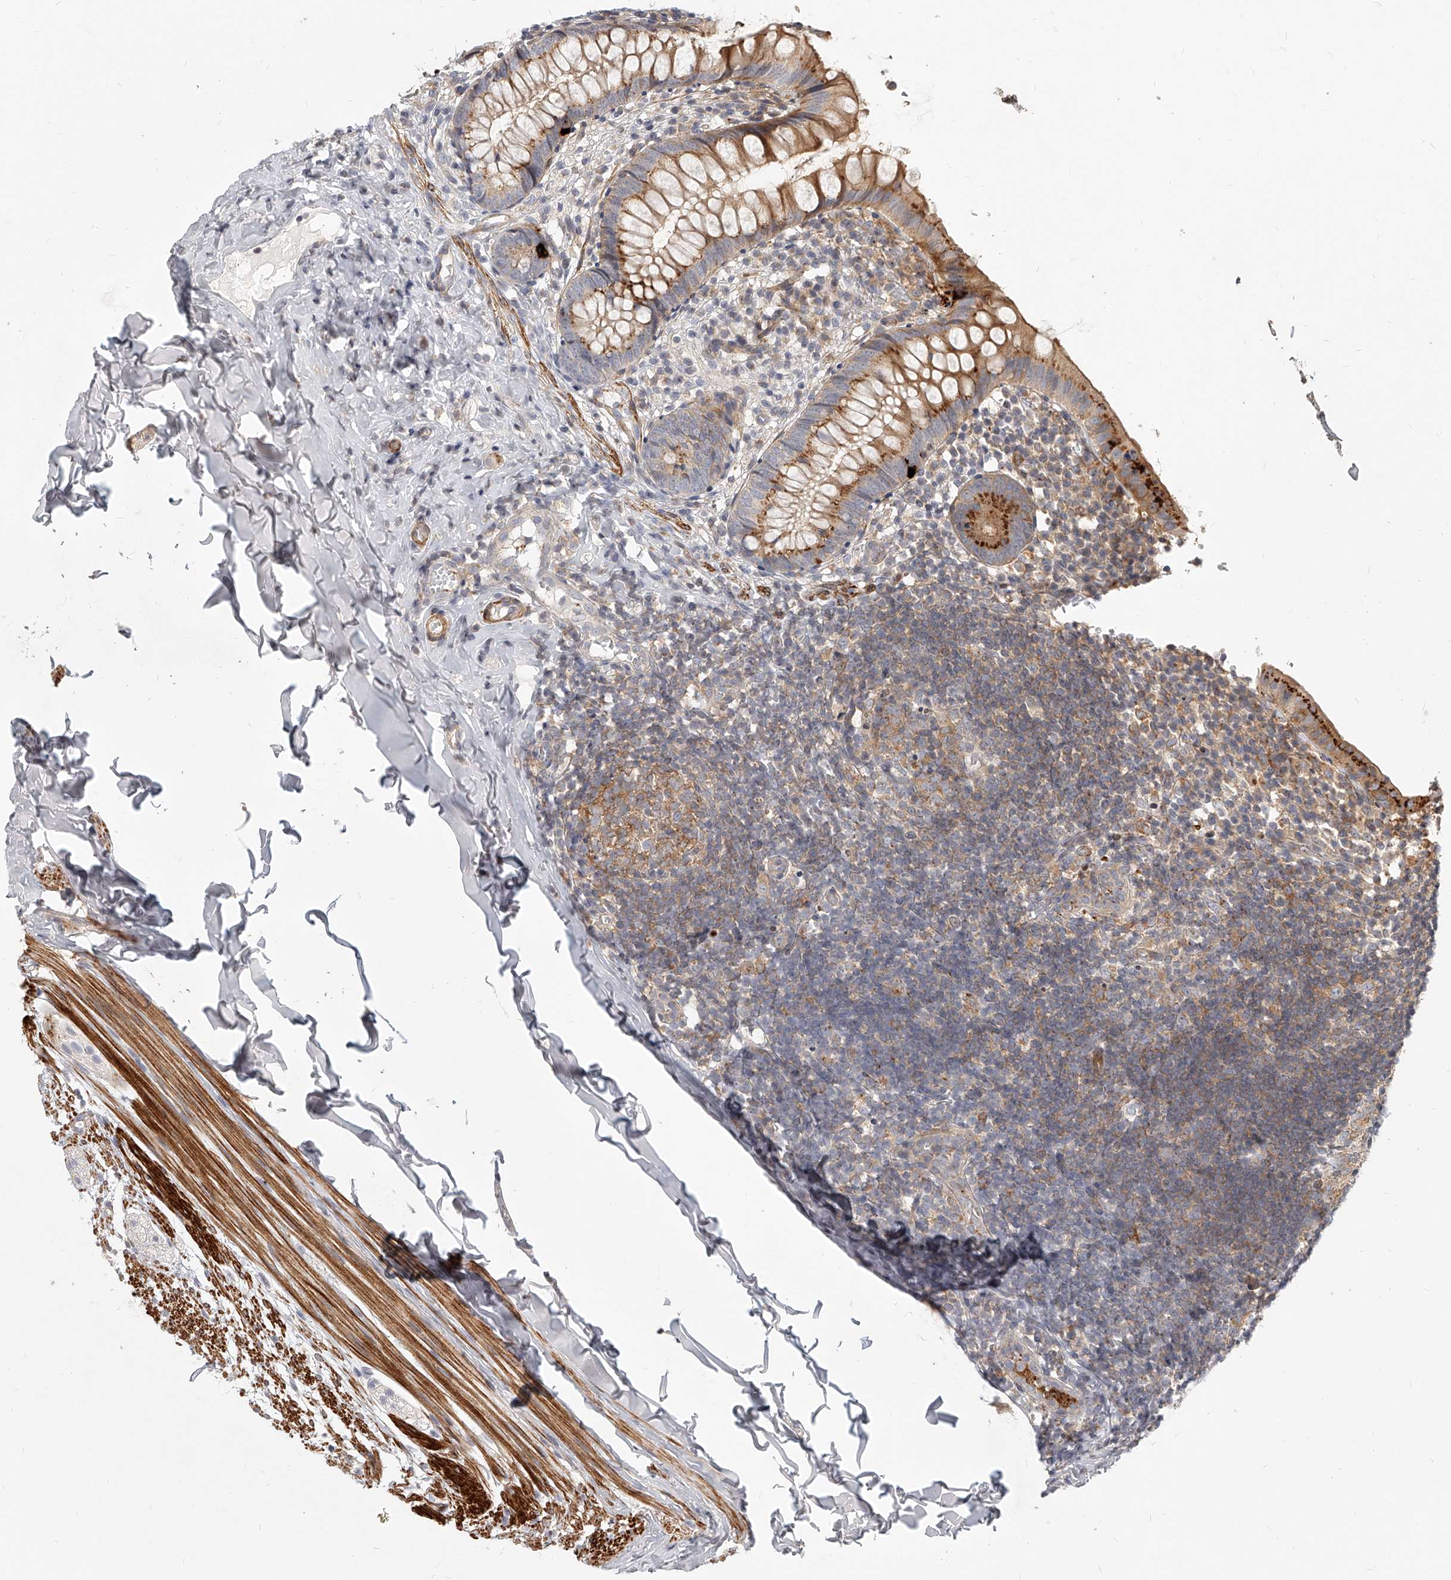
{"staining": {"intensity": "moderate", "quantity": ">75%", "location": "cytoplasmic/membranous"}, "tissue": "appendix", "cell_type": "Glandular cells", "image_type": "normal", "snomed": [{"axis": "morphology", "description": "Normal tissue, NOS"}, {"axis": "topography", "description": "Appendix"}], "caption": "IHC of normal appendix exhibits medium levels of moderate cytoplasmic/membranous expression in about >75% of glandular cells.", "gene": "SLC37A1", "patient": {"sex": "male", "age": 8}}